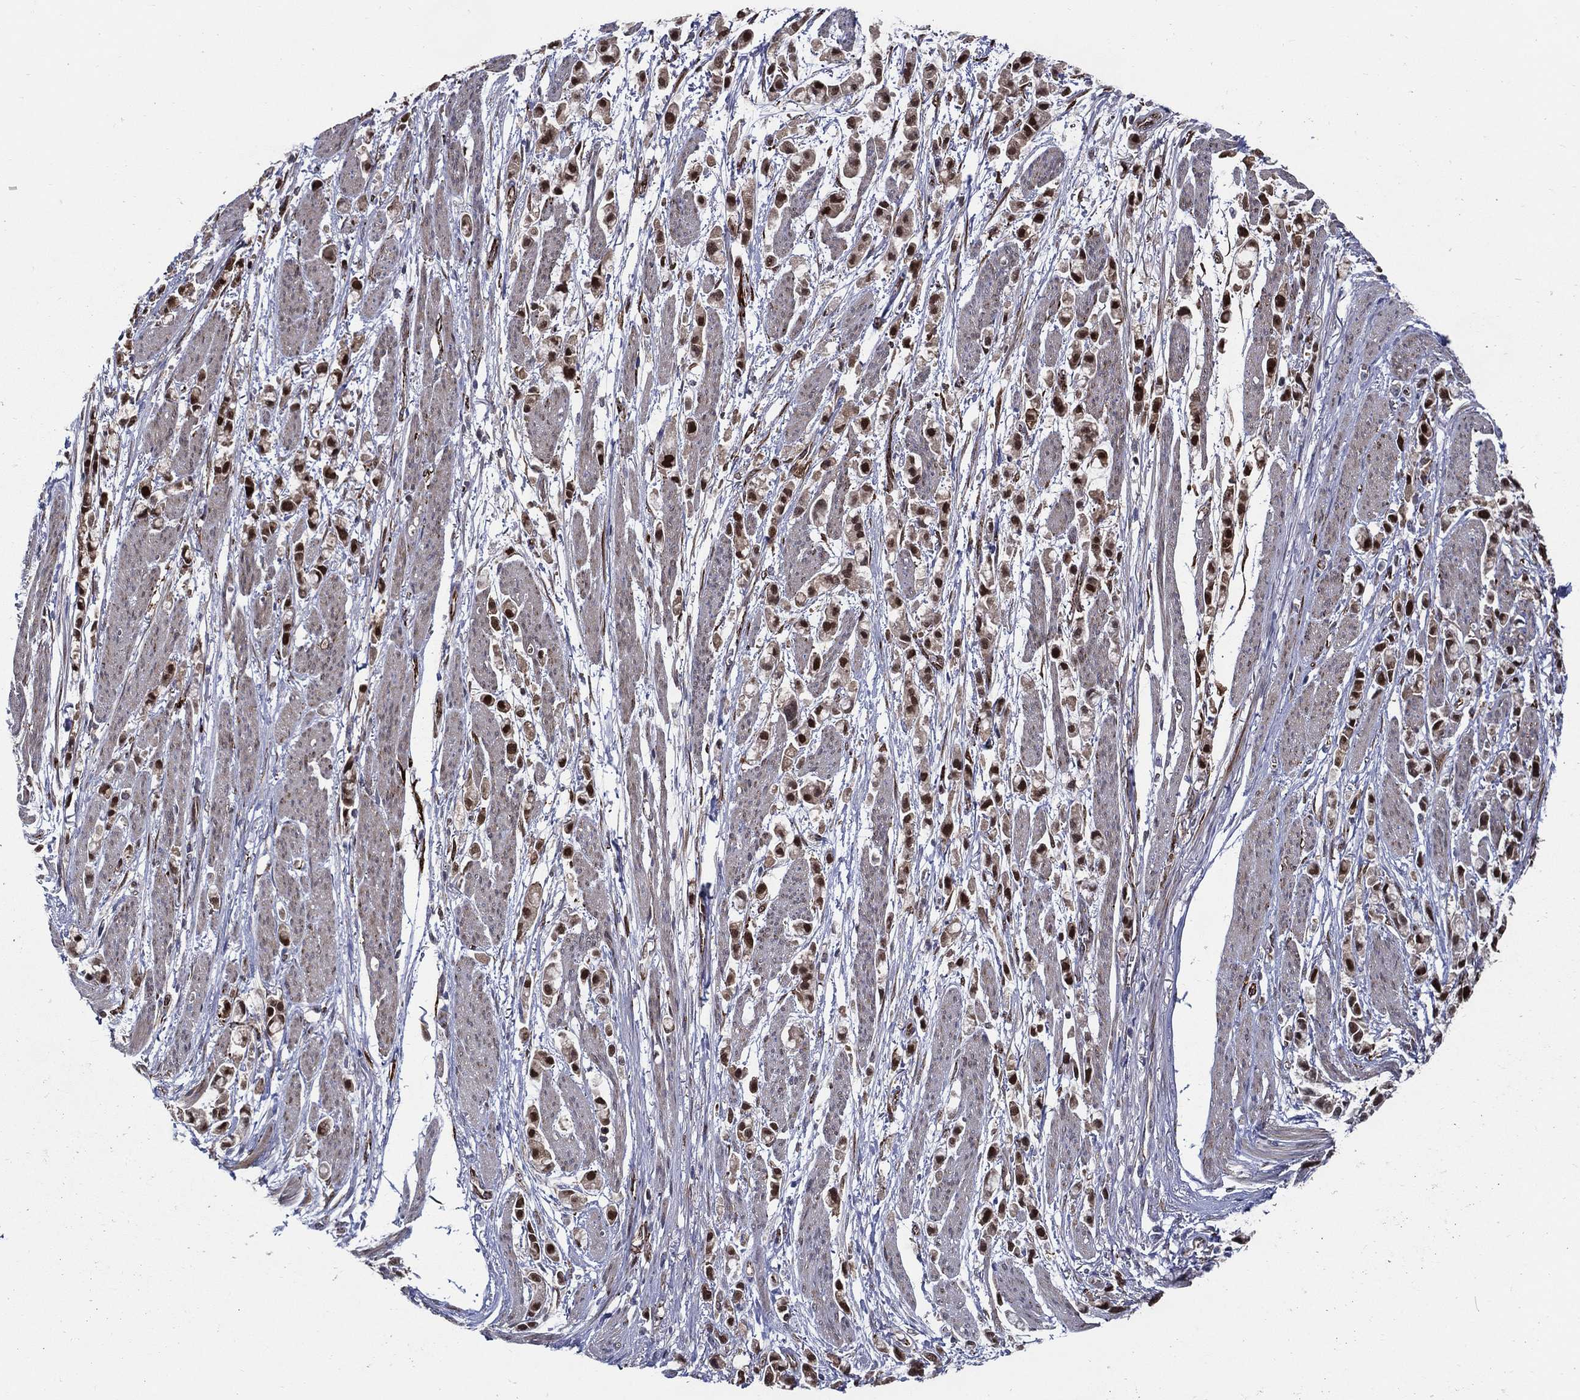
{"staining": {"intensity": "strong", "quantity": ">75%", "location": "nuclear"}, "tissue": "stomach cancer", "cell_type": "Tumor cells", "image_type": "cancer", "snomed": [{"axis": "morphology", "description": "Adenocarcinoma, NOS"}, {"axis": "topography", "description": "Stomach"}], "caption": "Immunohistochemical staining of stomach adenocarcinoma displays strong nuclear protein positivity in about >75% of tumor cells.", "gene": "ARHGAP11A", "patient": {"sex": "female", "age": 81}}